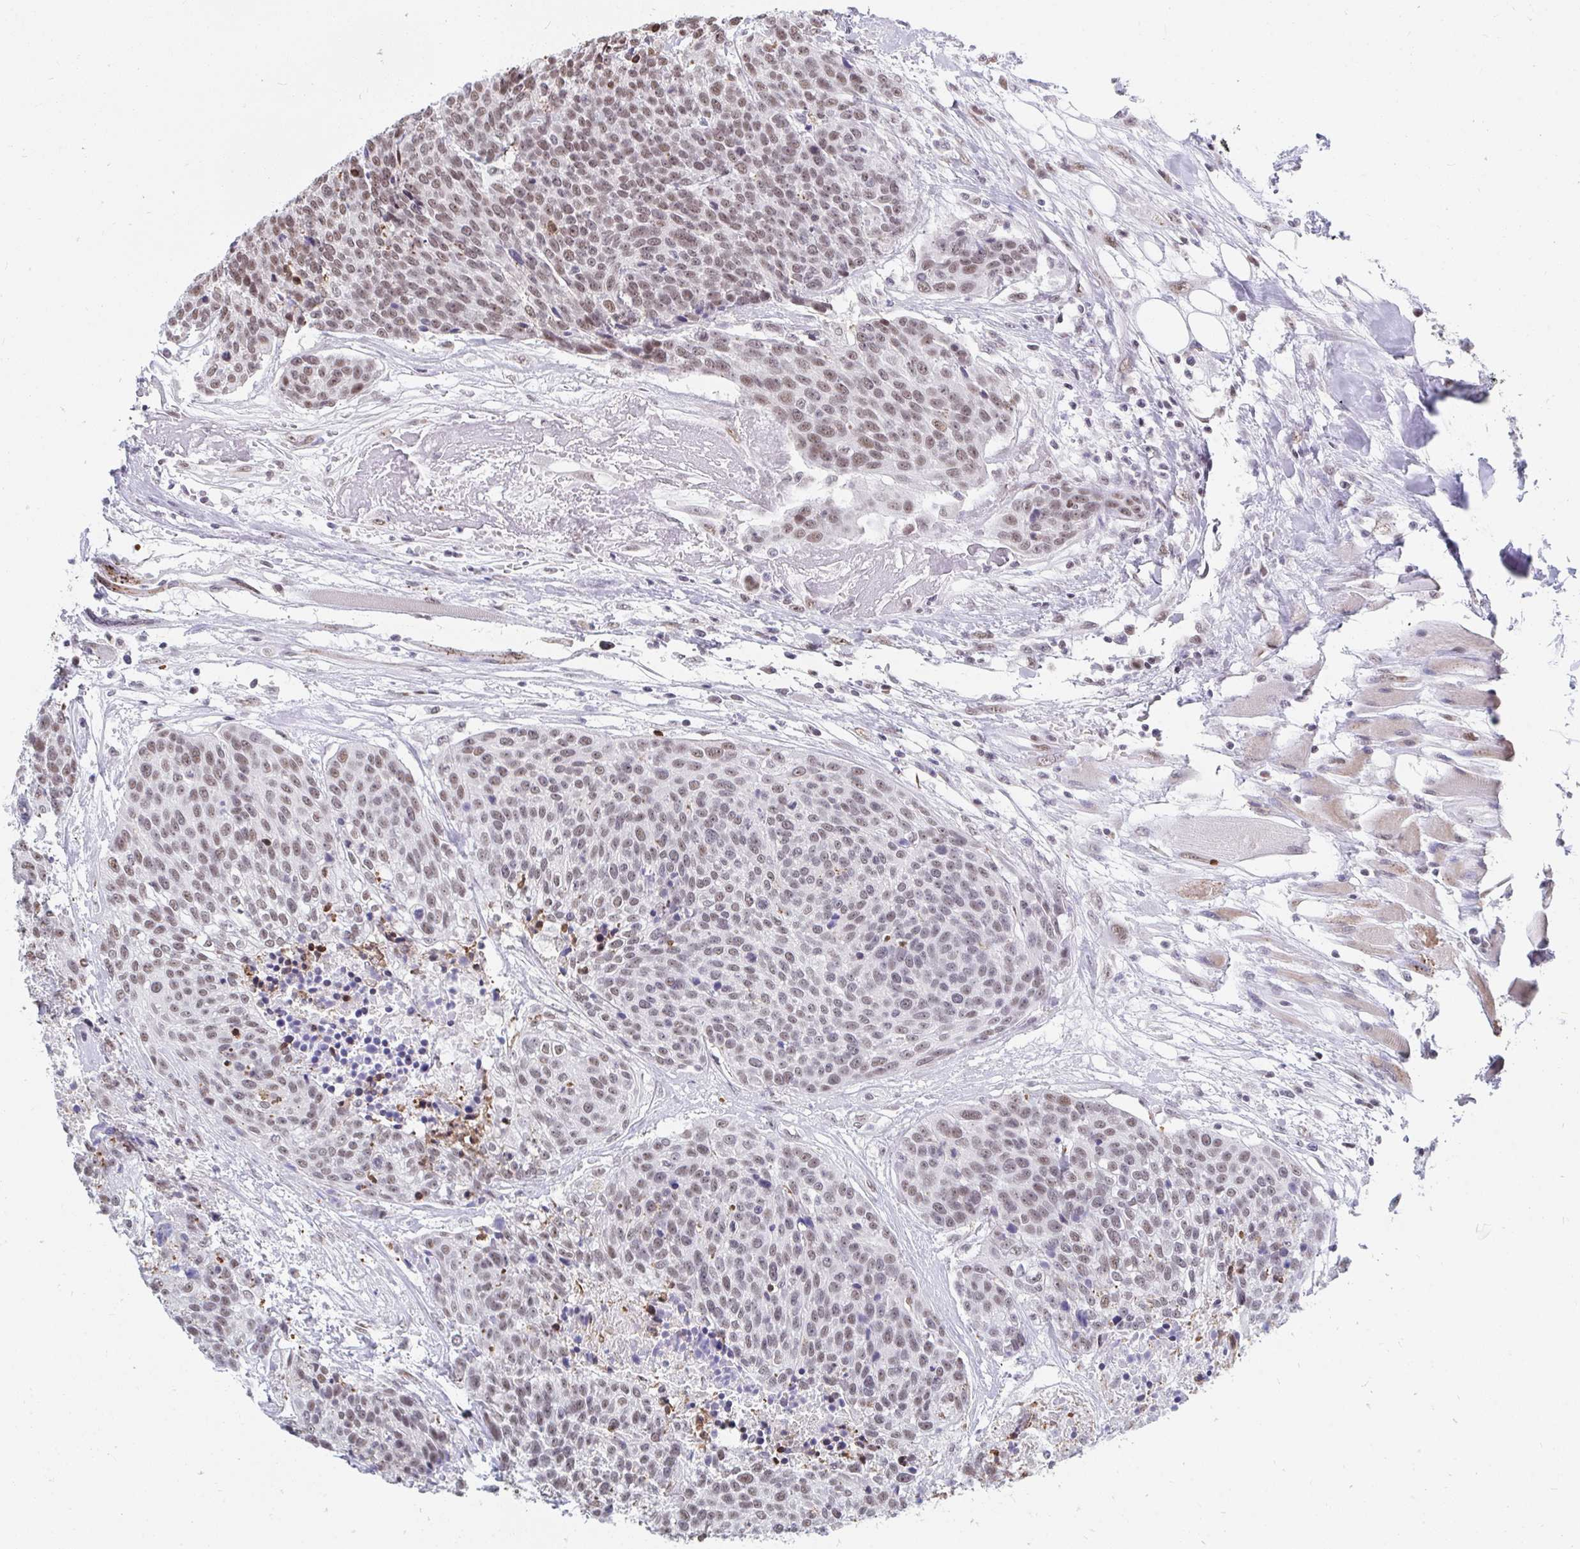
{"staining": {"intensity": "moderate", "quantity": "25%-75%", "location": "nuclear"}, "tissue": "head and neck cancer", "cell_type": "Tumor cells", "image_type": "cancer", "snomed": [{"axis": "morphology", "description": "Squamous cell carcinoma, NOS"}, {"axis": "topography", "description": "Oral tissue"}, {"axis": "topography", "description": "Head-Neck"}], "caption": "A brown stain highlights moderate nuclear expression of a protein in human head and neck cancer tumor cells.", "gene": "TRIP12", "patient": {"sex": "male", "age": 64}}